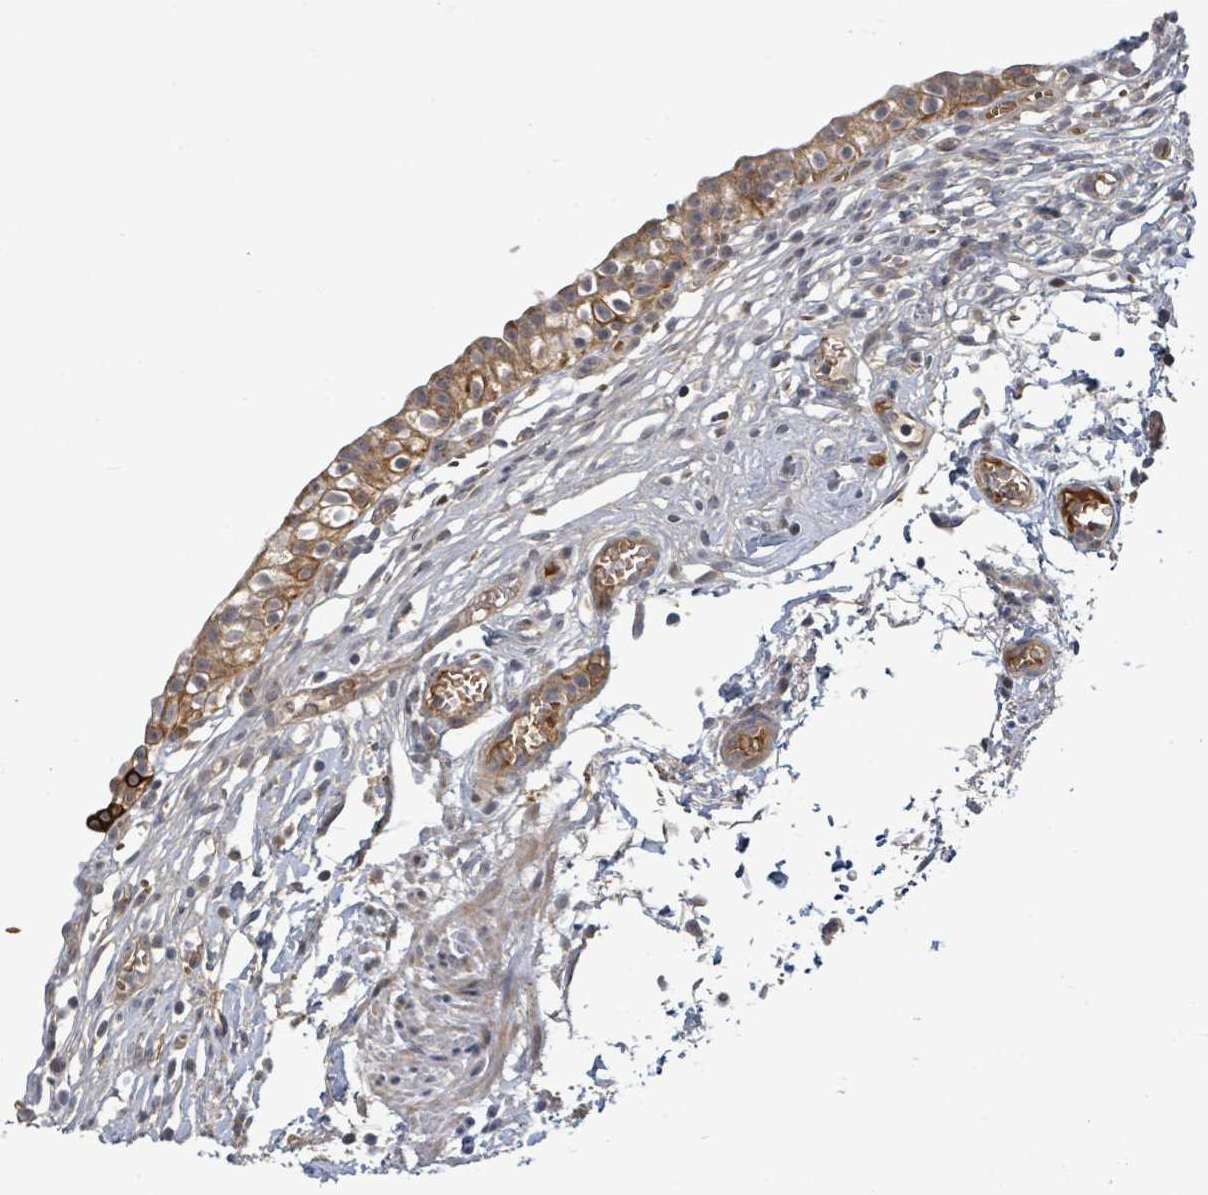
{"staining": {"intensity": "moderate", "quantity": ">75%", "location": "cytoplasmic/membranous"}, "tissue": "urinary bladder", "cell_type": "Urothelial cells", "image_type": "normal", "snomed": [{"axis": "morphology", "description": "Normal tissue, NOS"}, {"axis": "topography", "description": "Urinary bladder"}, {"axis": "topography", "description": "Peripheral nerve tissue"}], "caption": "The histopathology image shows immunohistochemical staining of unremarkable urinary bladder. There is moderate cytoplasmic/membranous positivity is appreciated in about >75% of urothelial cells. (DAB (3,3'-diaminobenzidine) IHC, brown staining for protein, blue staining for nuclei).", "gene": "ITGA11", "patient": {"sex": "male", "age": 55}}